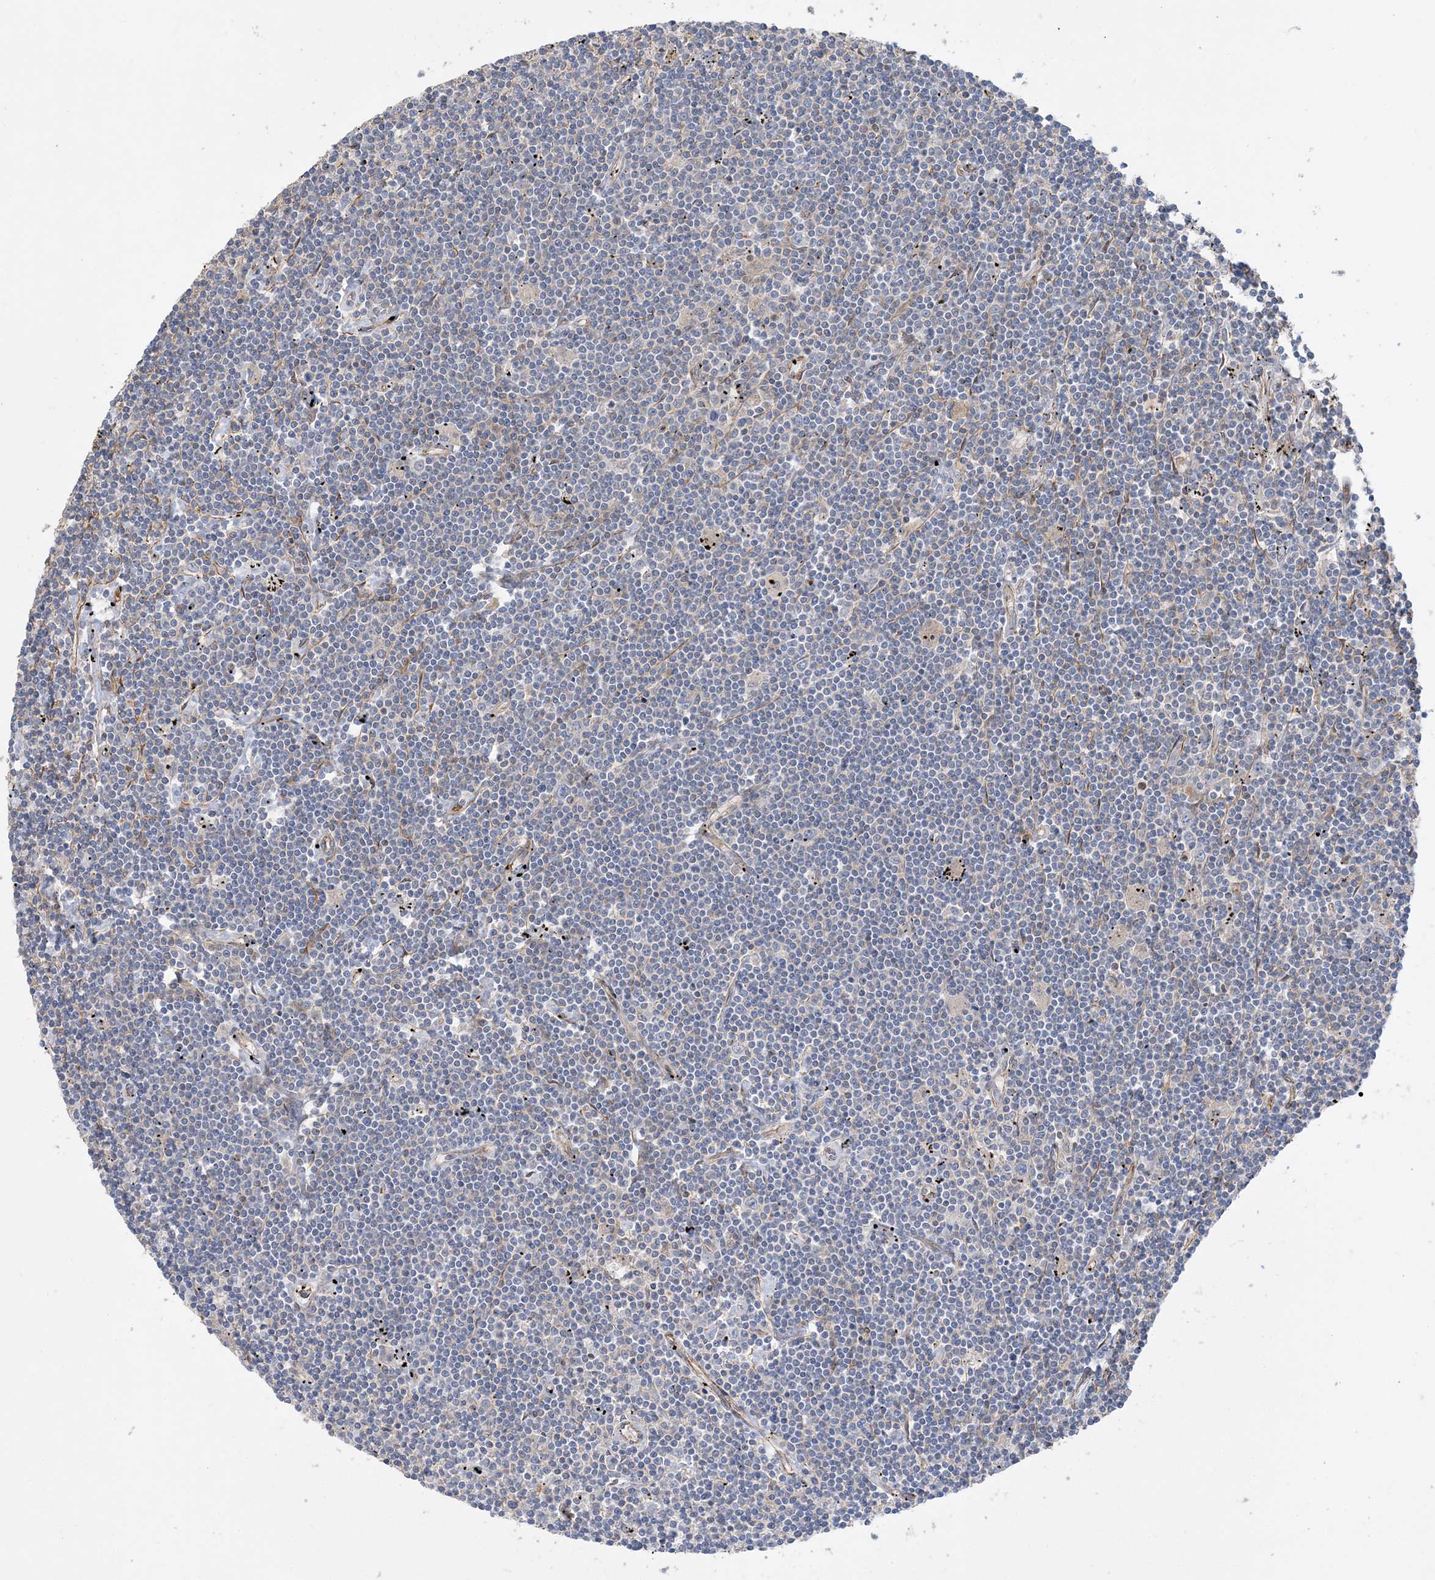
{"staining": {"intensity": "negative", "quantity": "none", "location": "none"}, "tissue": "lymphoma", "cell_type": "Tumor cells", "image_type": "cancer", "snomed": [{"axis": "morphology", "description": "Malignant lymphoma, non-Hodgkin's type, Low grade"}, {"axis": "topography", "description": "Spleen"}], "caption": "A high-resolution micrograph shows immunohistochemistry staining of low-grade malignant lymphoma, non-Hodgkin's type, which reveals no significant expression in tumor cells.", "gene": "PIGC", "patient": {"sex": "male", "age": 76}}